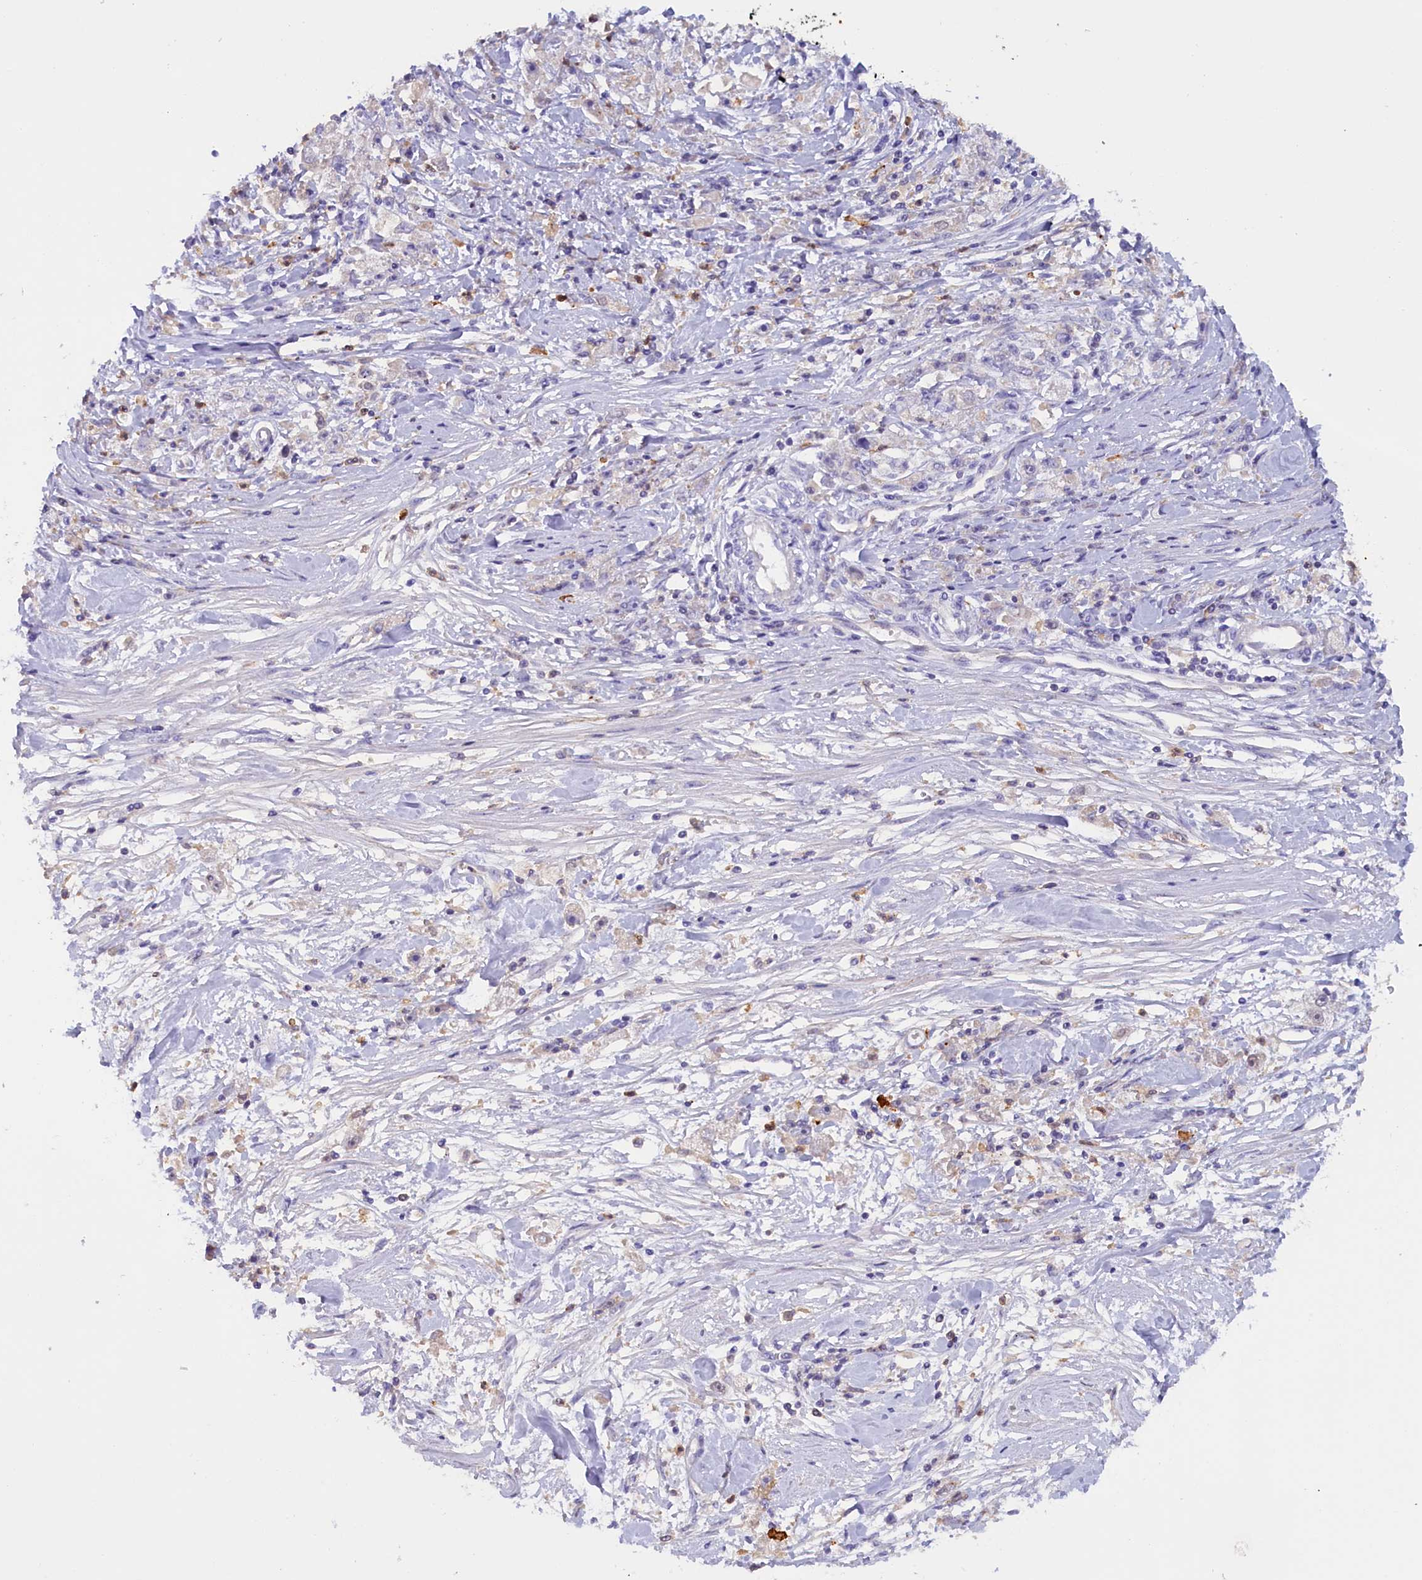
{"staining": {"intensity": "negative", "quantity": "none", "location": "none"}, "tissue": "stomach cancer", "cell_type": "Tumor cells", "image_type": "cancer", "snomed": [{"axis": "morphology", "description": "Adenocarcinoma, NOS"}, {"axis": "topography", "description": "Stomach"}], "caption": "An IHC micrograph of stomach cancer is shown. There is no staining in tumor cells of stomach cancer.", "gene": "FAM149B1", "patient": {"sex": "female", "age": 59}}